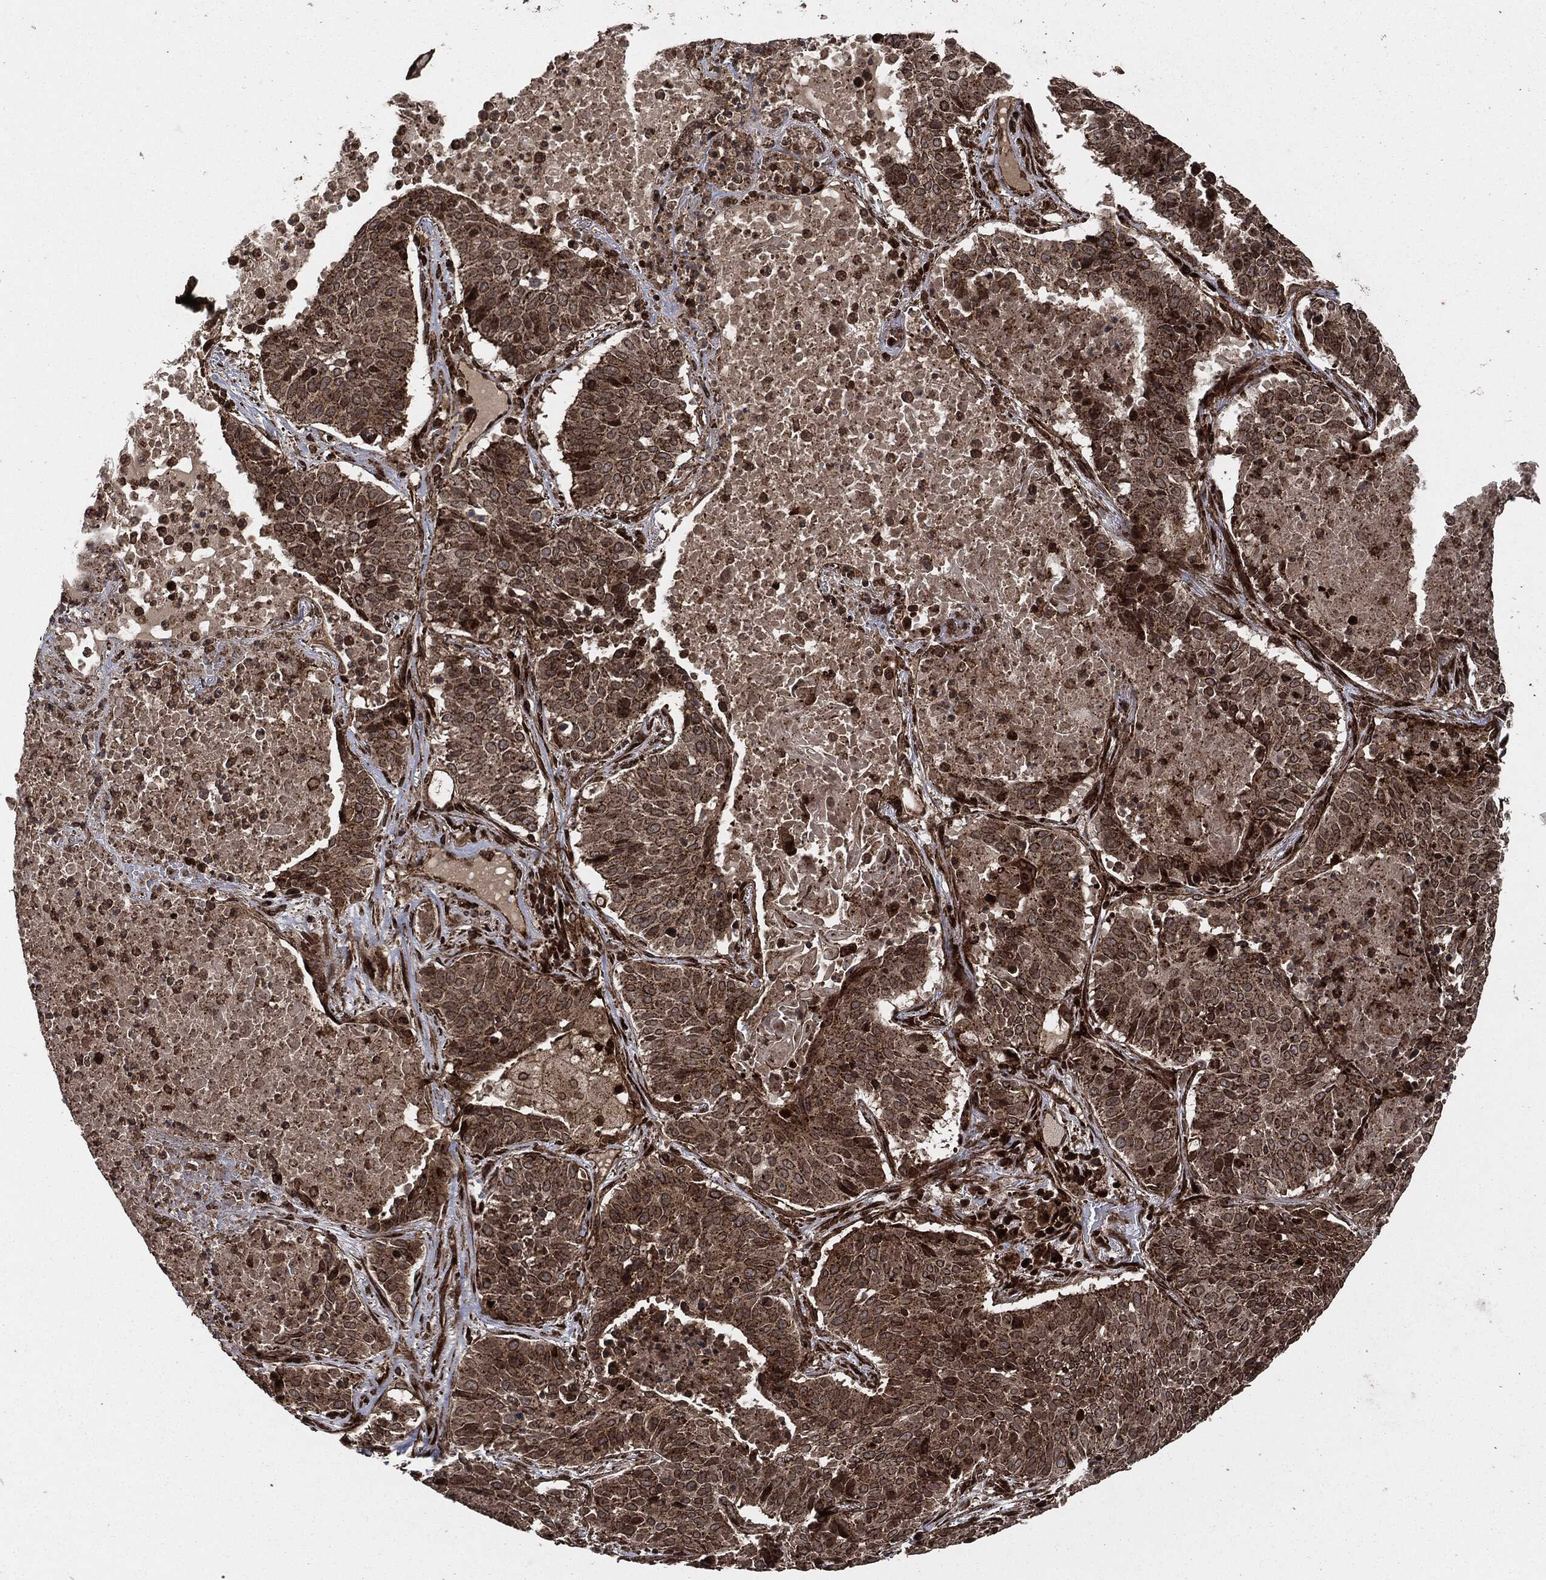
{"staining": {"intensity": "moderate", "quantity": "25%-75%", "location": "cytoplasmic/membranous"}, "tissue": "lung cancer", "cell_type": "Tumor cells", "image_type": "cancer", "snomed": [{"axis": "morphology", "description": "Squamous cell carcinoma, NOS"}, {"axis": "topography", "description": "Lung"}], "caption": "This image demonstrates immunohistochemistry staining of human lung cancer, with medium moderate cytoplasmic/membranous expression in approximately 25%-75% of tumor cells.", "gene": "IFIT1", "patient": {"sex": "male", "age": 64}}